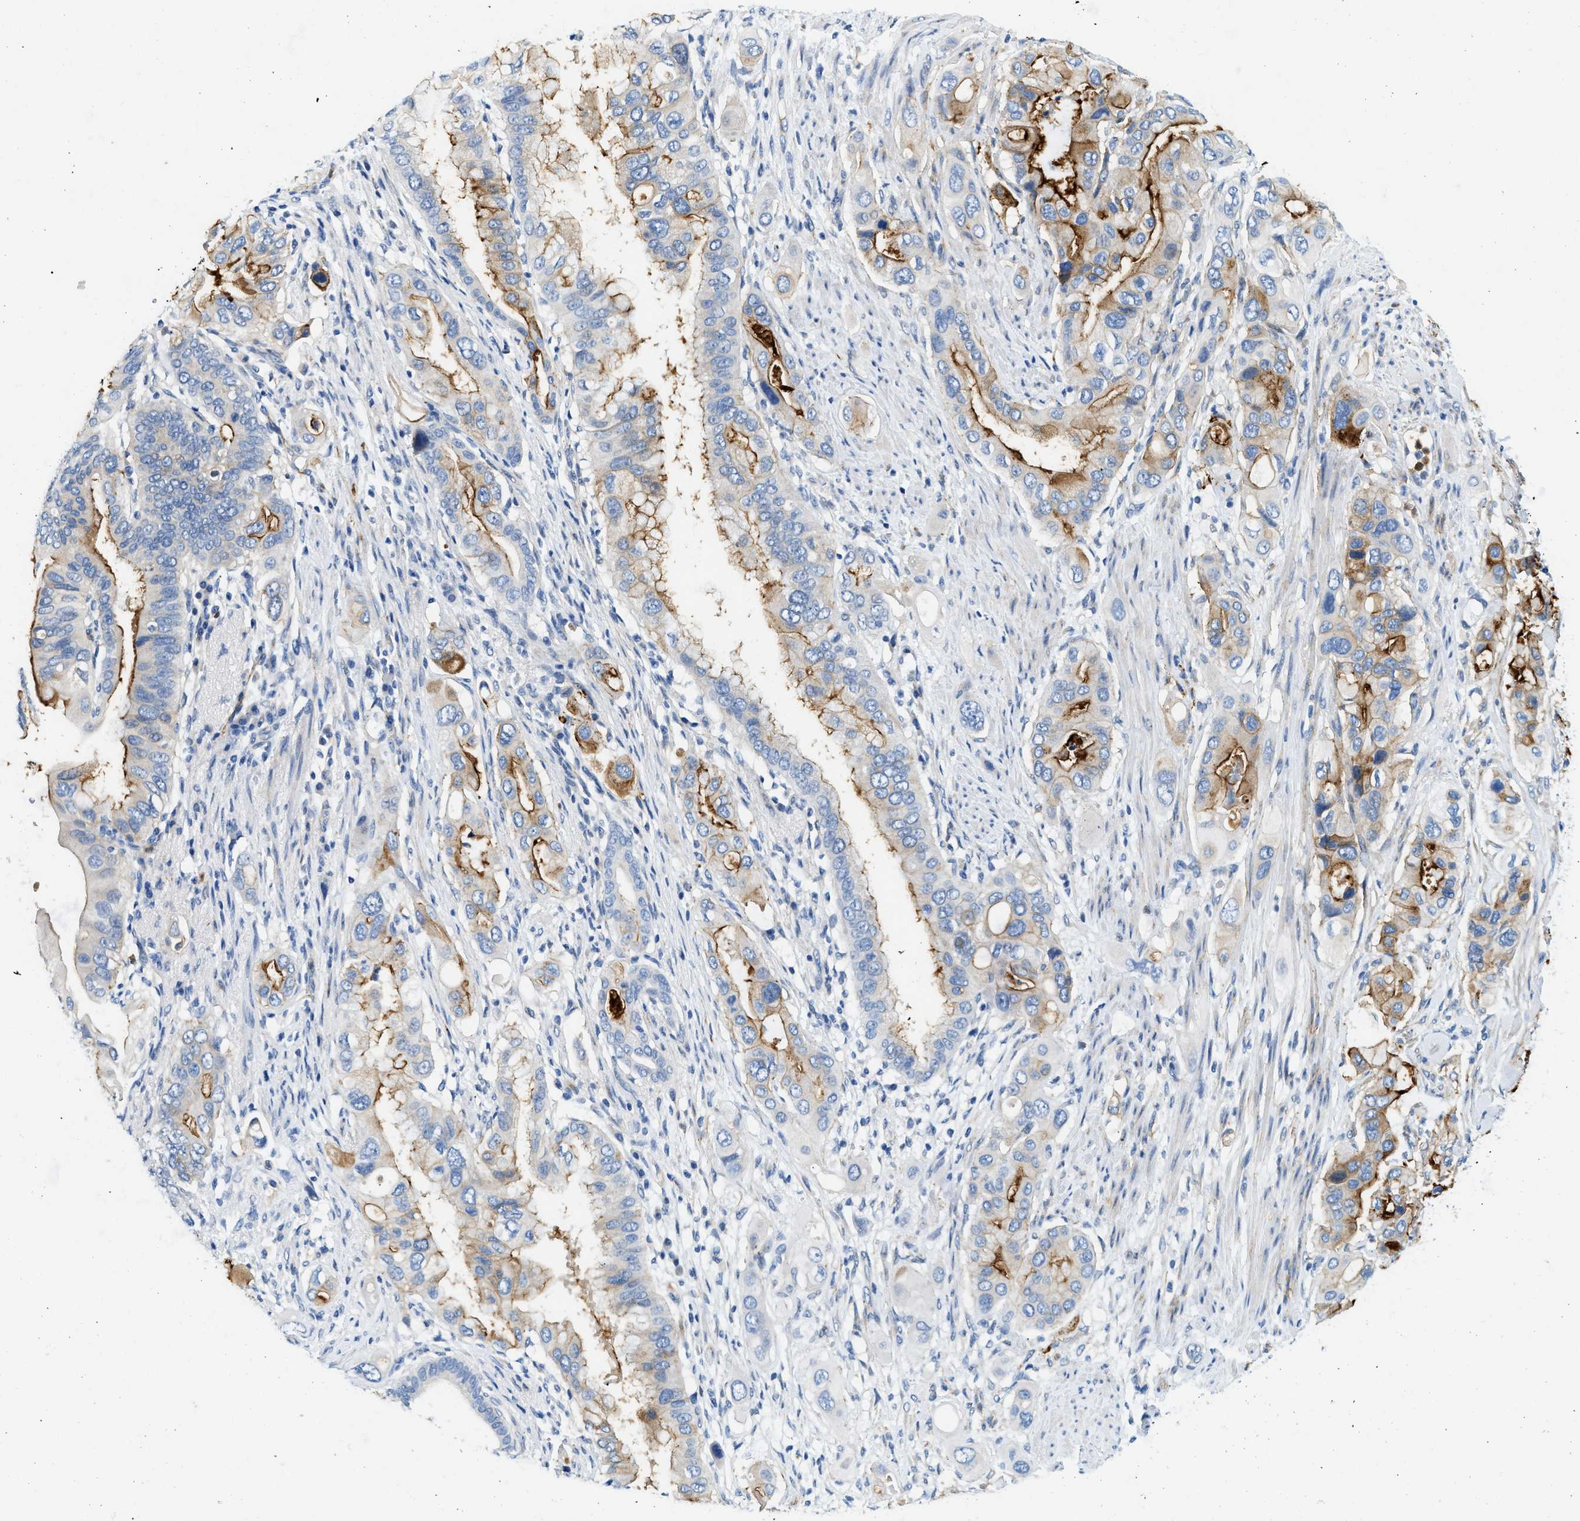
{"staining": {"intensity": "strong", "quantity": "25%-75%", "location": "cytoplasmic/membranous"}, "tissue": "pancreatic cancer", "cell_type": "Tumor cells", "image_type": "cancer", "snomed": [{"axis": "morphology", "description": "Adenocarcinoma, NOS"}, {"axis": "topography", "description": "Pancreas"}], "caption": "Adenocarcinoma (pancreatic) stained with IHC shows strong cytoplasmic/membranous positivity in about 25%-75% of tumor cells.", "gene": "ZDHHC13", "patient": {"sex": "female", "age": 56}}